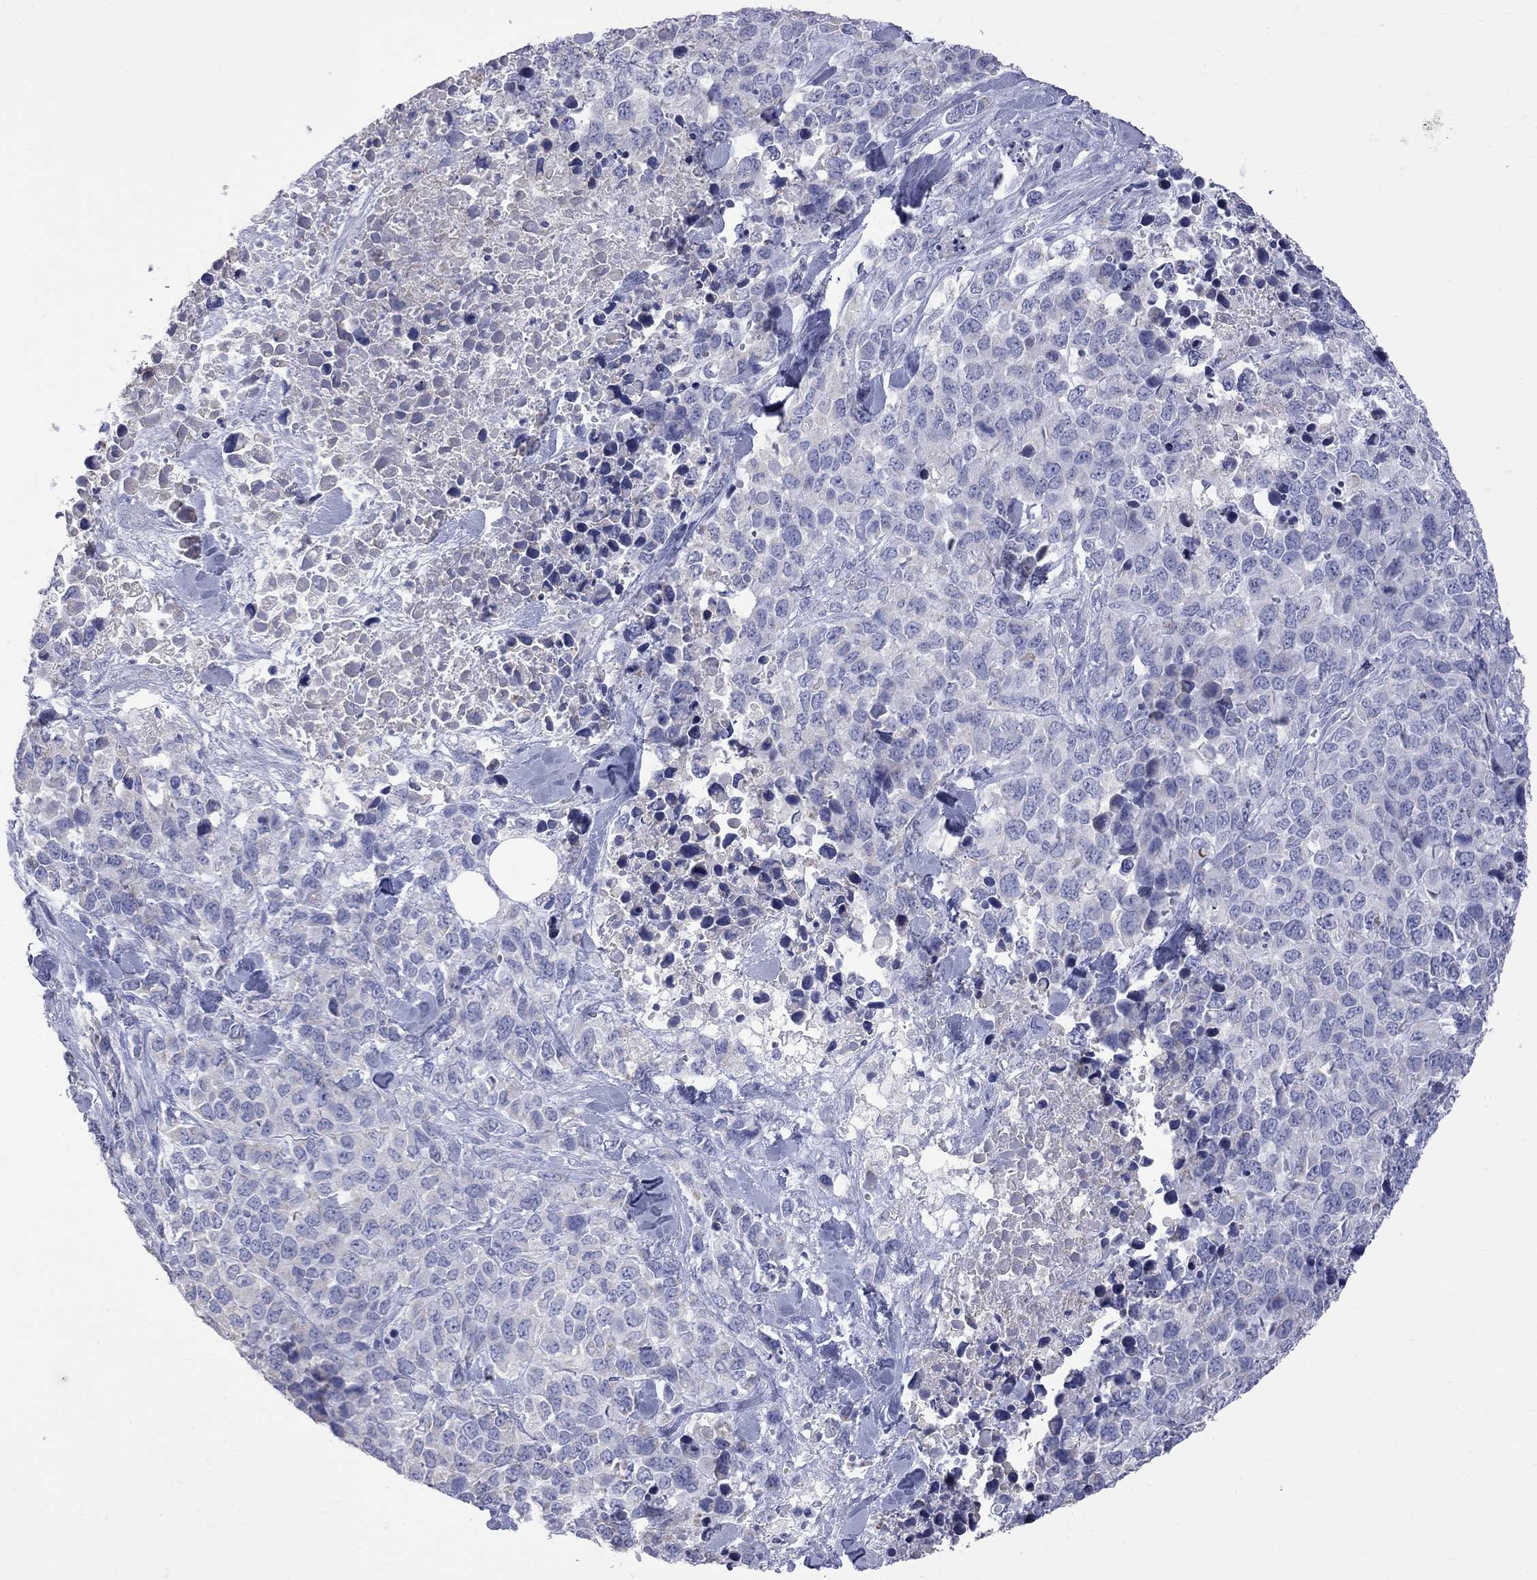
{"staining": {"intensity": "negative", "quantity": "none", "location": "none"}, "tissue": "melanoma", "cell_type": "Tumor cells", "image_type": "cancer", "snomed": [{"axis": "morphology", "description": "Malignant melanoma, Metastatic site"}, {"axis": "topography", "description": "Skin"}], "caption": "This is a histopathology image of immunohistochemistry (IHC) staining of malignant melanoma (metastatic site), which shows no expression in tumor cells.", "gene": "KCND2", "patient": {"sex": "male", "age": 84}}